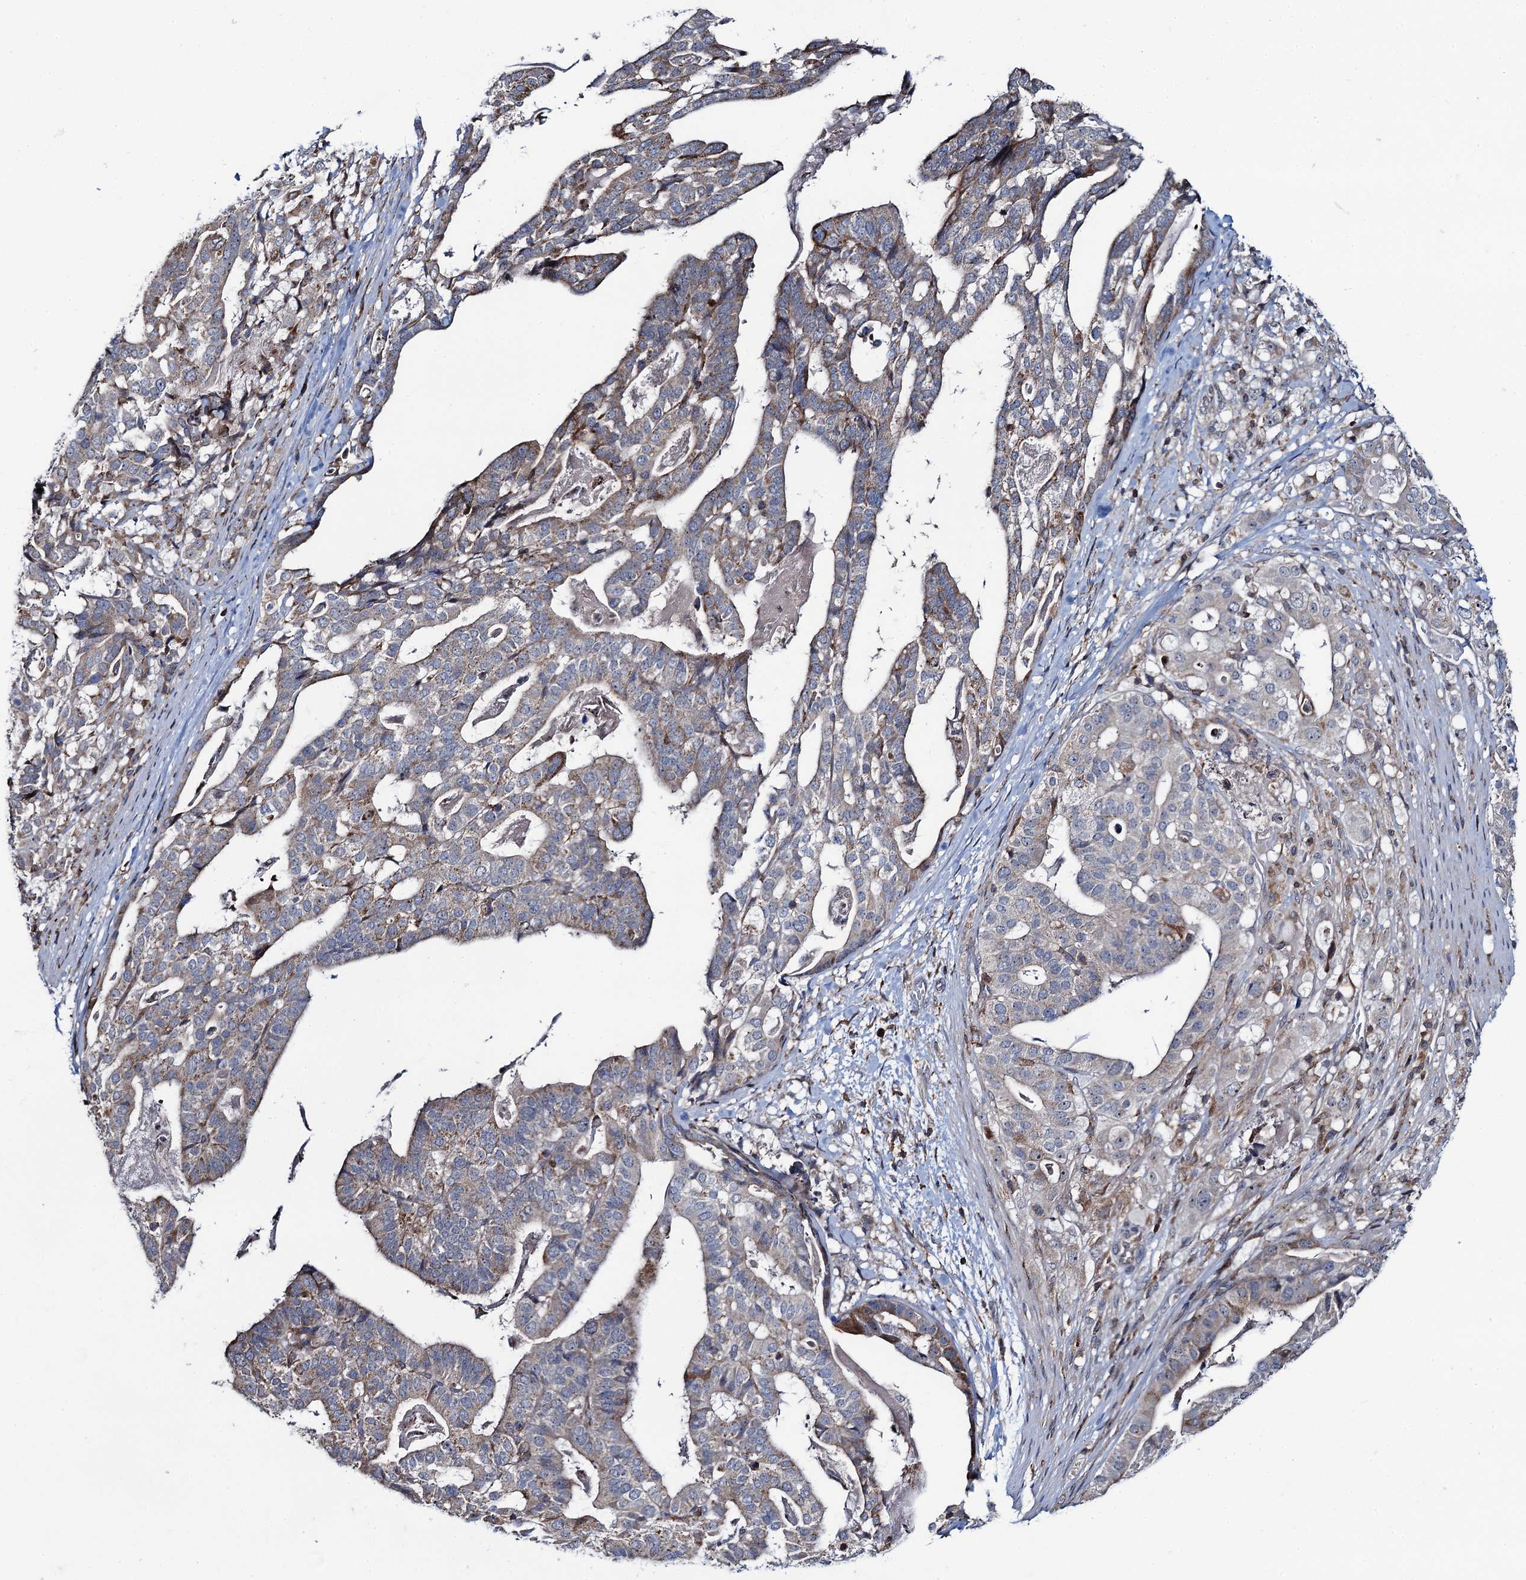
{"staining": {"intensity": "weak", "quantity": "<25%", "location": "cytoplasmic/membranous"}, "tissue": "stomach cancer", "cell_type": "Tumor cells", "image_type": "cancer", "snomed": [{"axis": "morphology", "description": "Adenocarcinoma, NOS"}, {"axis": "topography", "description": "Stomach"}], "caption": "Tumor cells show no significant staining in adenocarcinoma (stomach).", "gene": "CCDC102A", "patient": {"sex": "male", "age": 48}}